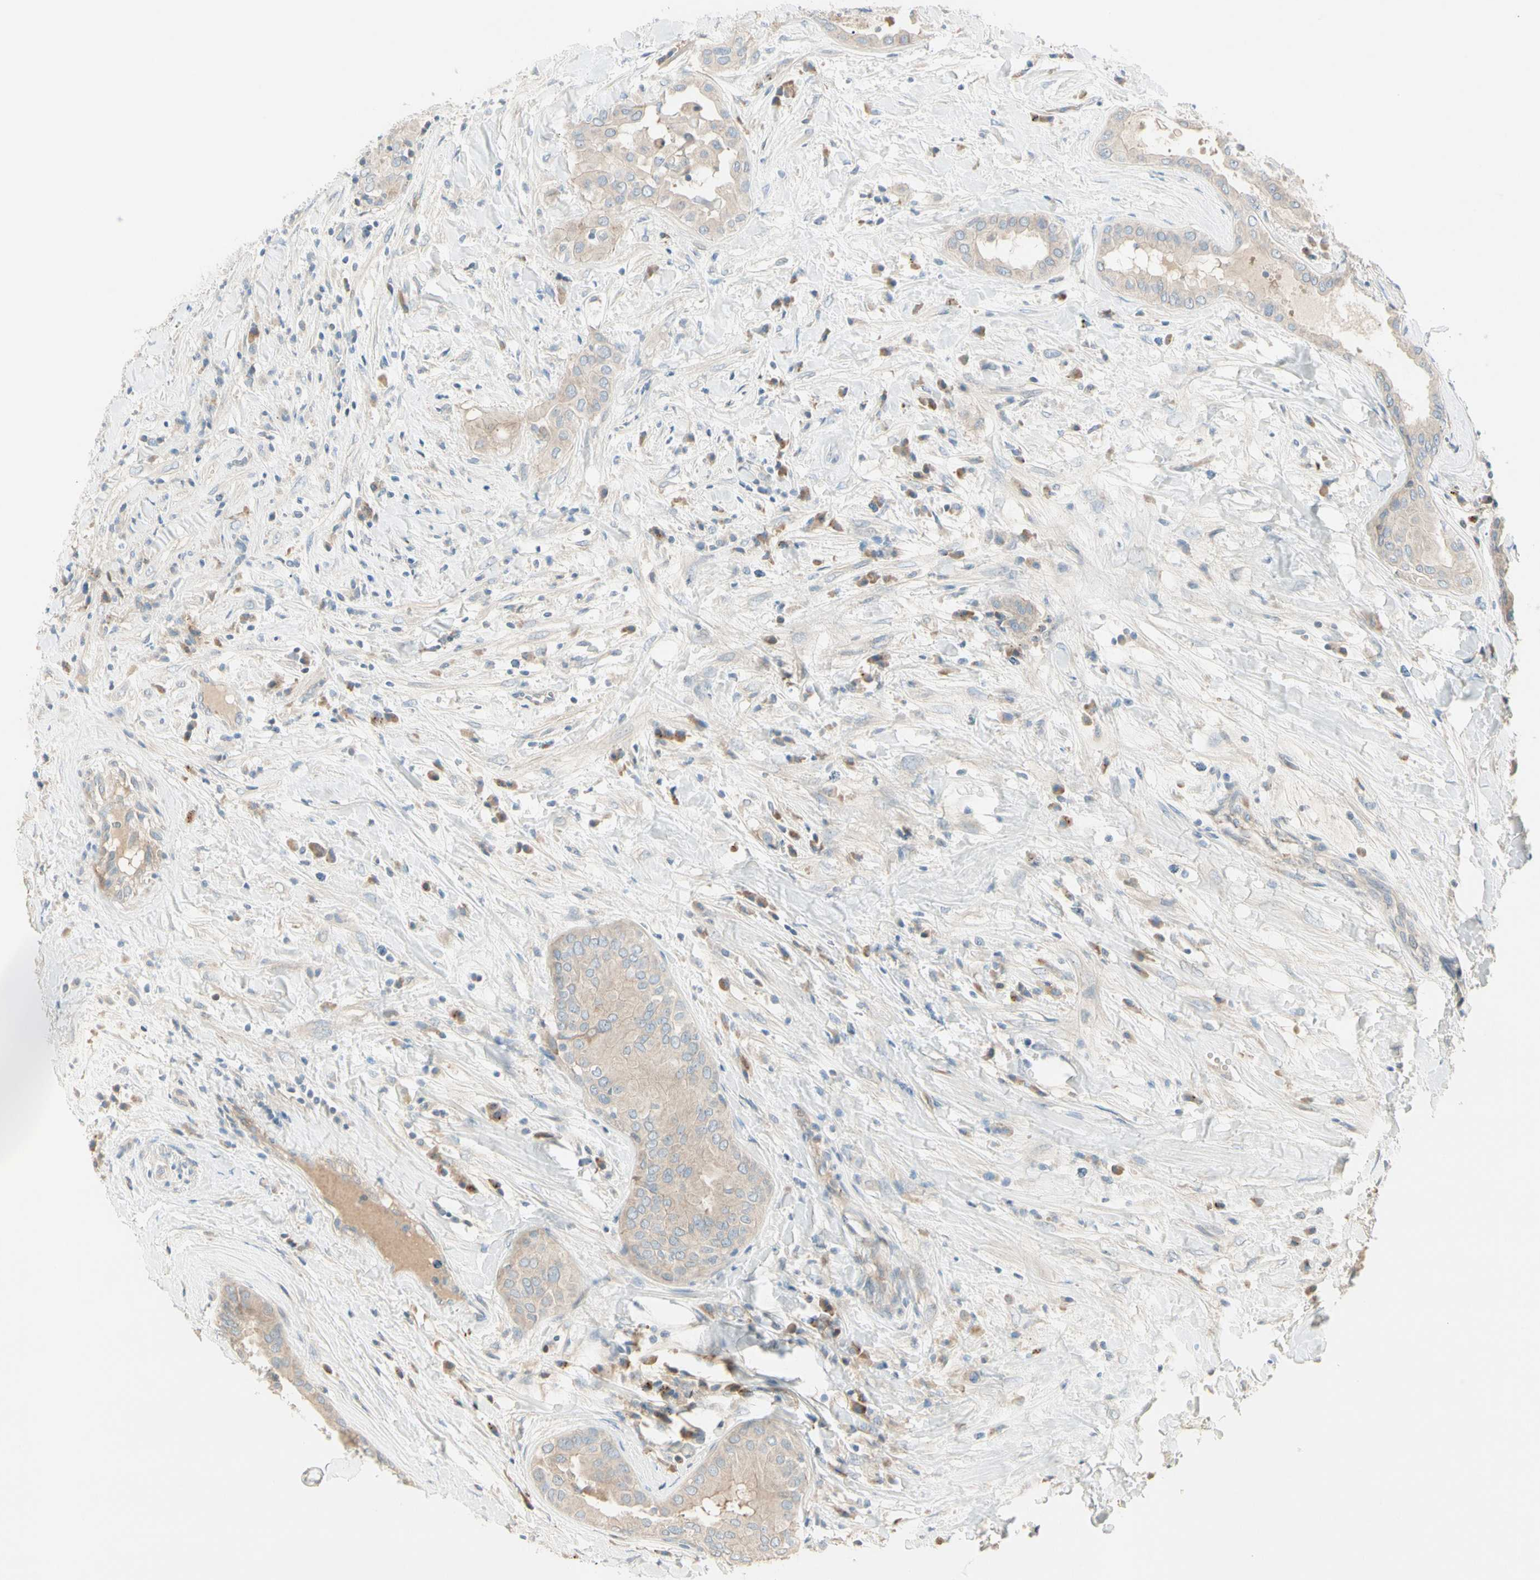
{"staining": {"intensity": "weak", "quantity": ">75%", "location": "cytoplasmic/membranous"}, "tissue": "thyroid cancer", "cell_type": "Tumor cells", "image_type": "cancer", "snomed": [{"axis": "morphology", "description": "Papillary adenocarcinoma, NOS"}, {"axis": "topography", "description": "Thyroid gland"}], "caption": "A low amount of weak cytoplasmic/membranous staining is seen in approximately >75% of tumor cells in thyroid papillary adenocarcinoma tissue.", "gene": "ADGRA3", "patient": {"sex": "male", "age": 33}}